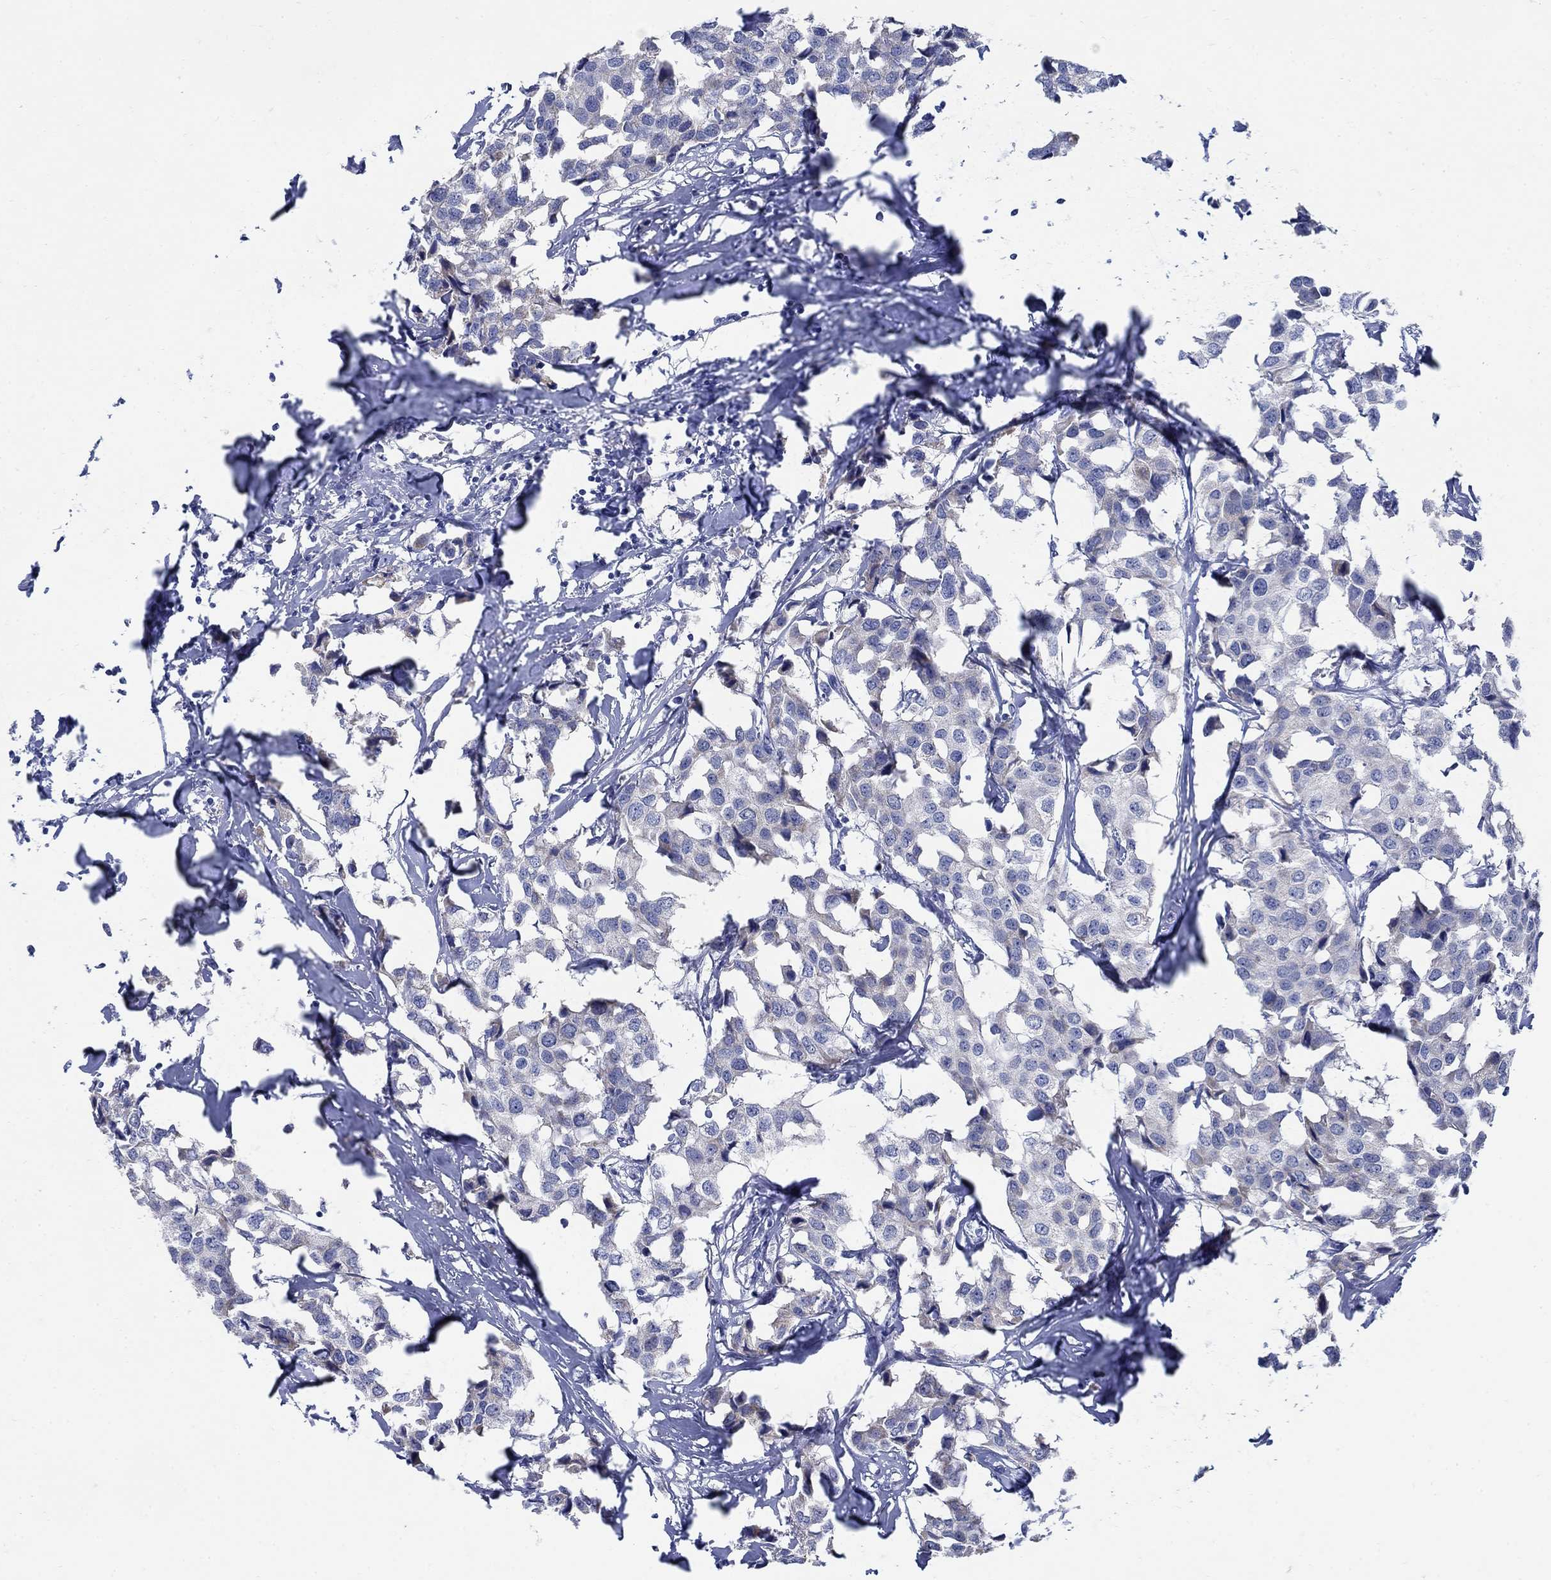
{"staining": {"intensity": "negative", "quantity": "none", "location": "none"}, "tissue": "breast cancer", "cell_type": "Tumor cells", "image_type": "cancer", "snomed": [{"axis": "morphology", "description": "Duct carcinoma"}, {"axis": "topography", "description": "Breast"}], "caption": "IHC of human invasive ductal carcinoma (breast) displays no positivity in tumor cells.", "gene": "ZDHHC14", "patient": {"sex": "female", "age": 80}}